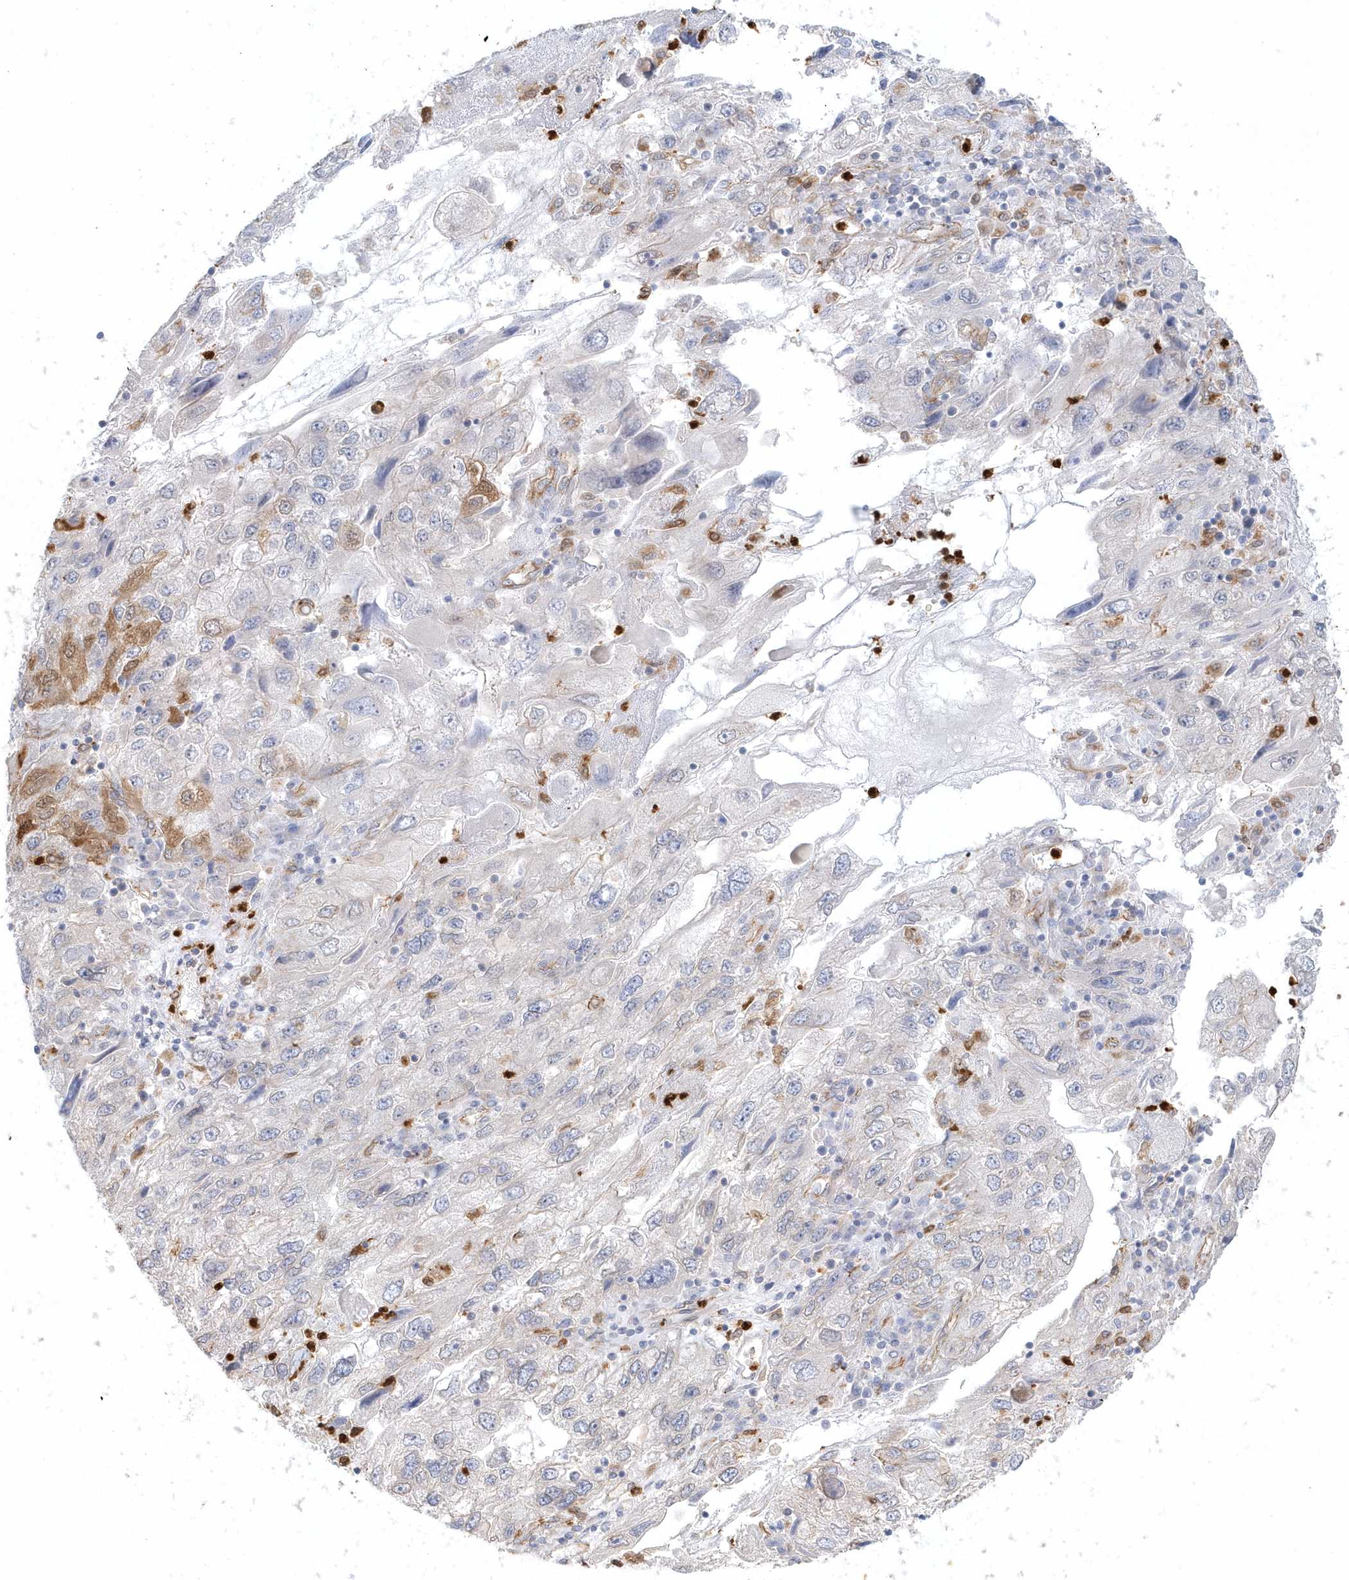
{"staining": {"intensity": "moderate", "quantity": "<25%", "location": "cytoplasmic/membranous"}, "tissue": "endometrial cancer", "cell_type": "Tumor cells", "image_type": "cancer", "snomed": [{"axis": "morphology", "description": "Adenocarcinoma, NOS"}, {"axis": "topography", "description": "Endometrium"}], "caption": "Endometrial adenocarcinoma stained with a protein marker reveals moderate staining in tumor cells.", "gene": "DNAH1", "patient": {"sex": "female", "age": 49}}